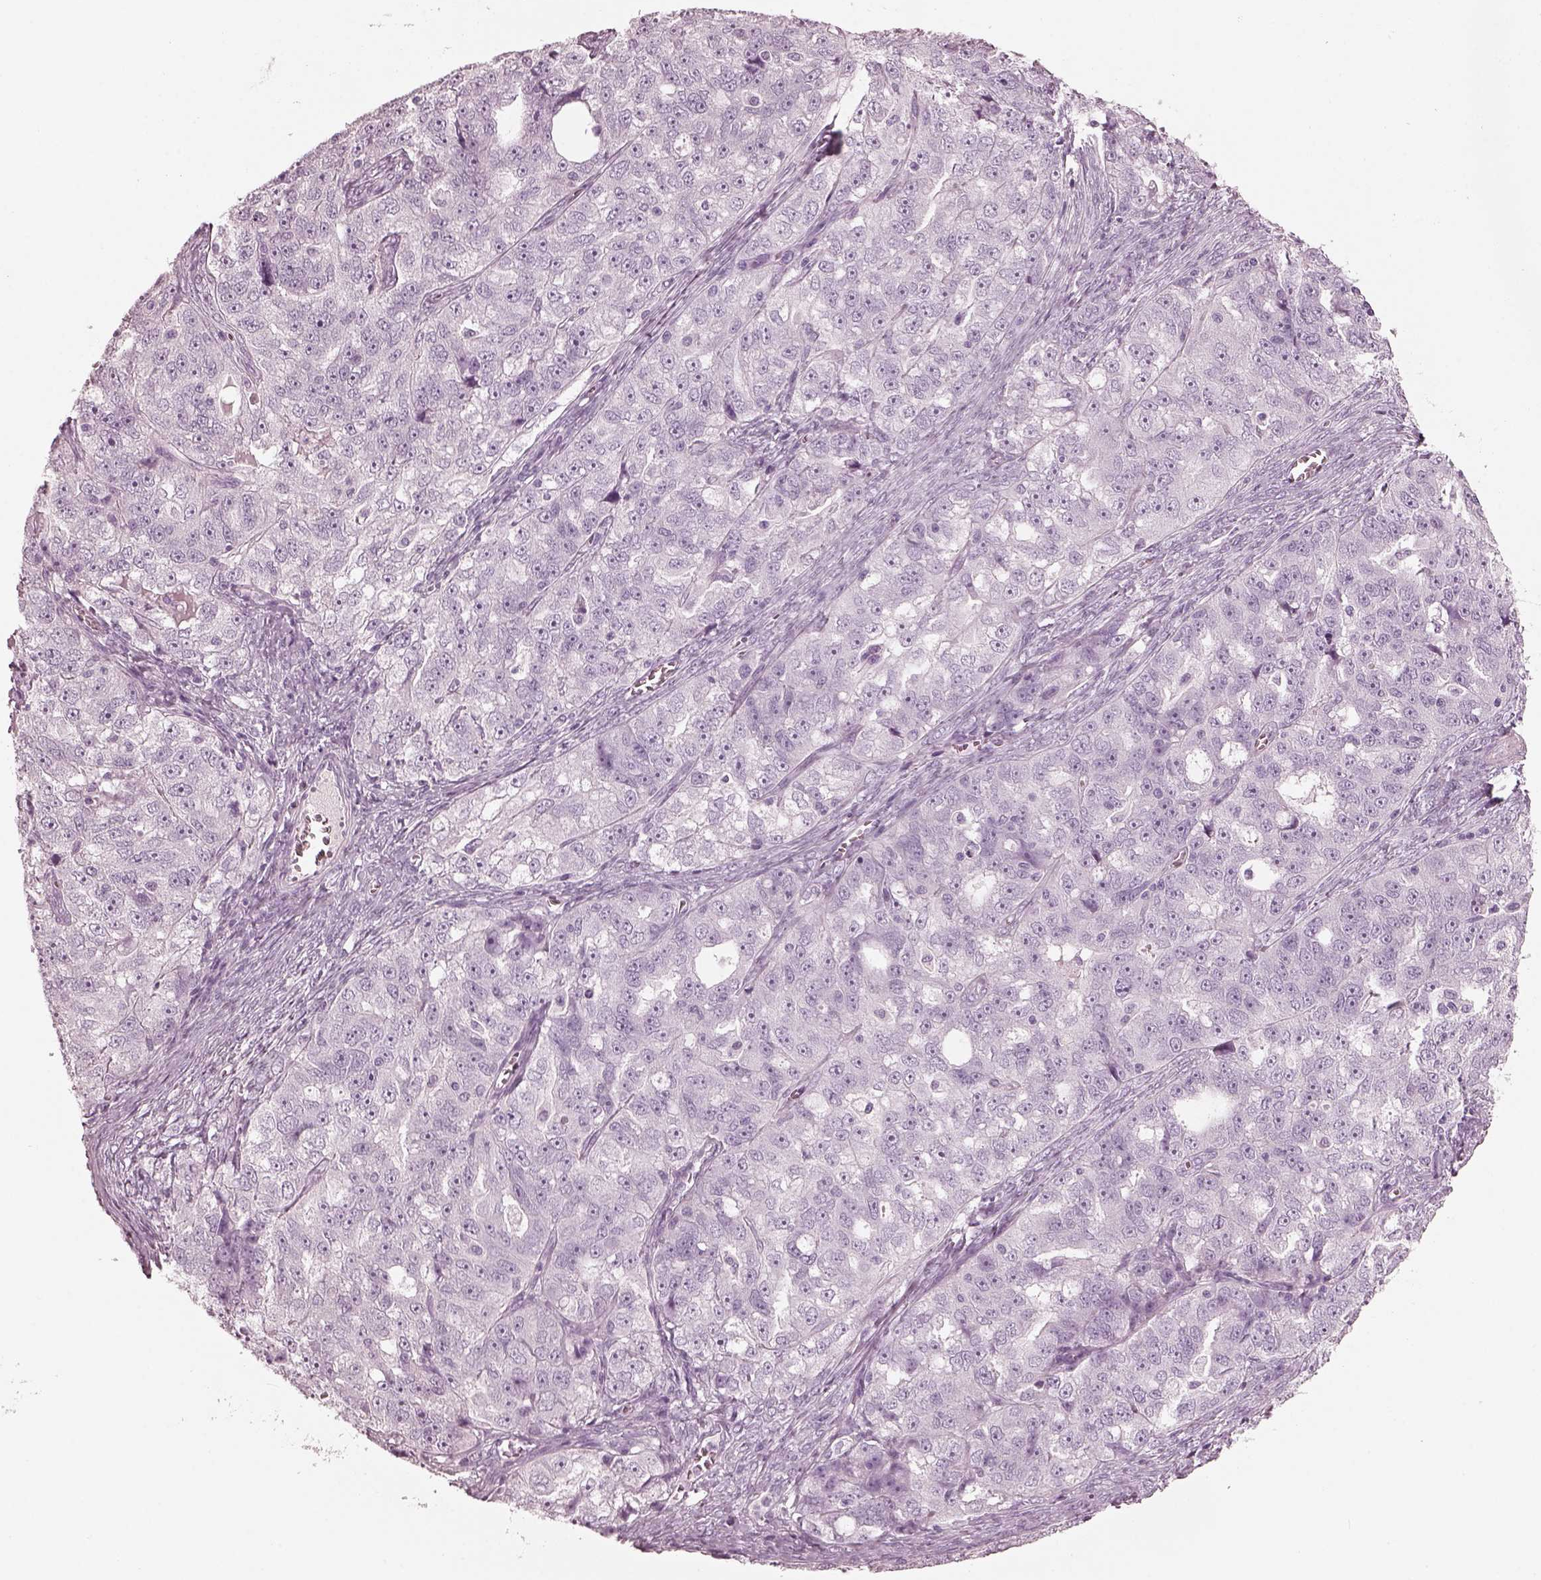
{"staining": {"intensity": "negative", "quantity": "none", "location": "none"}, "tissue": "ovarian cancer", "cell_type": "Tumor cells", "image_type": "cancer", "snomed": [{"axis": "morphology", "description": "Cystadenocarcinoma, serous, NOS"}, {"axis": "topography", "description": "Ovary"}], "caption": "Immunohistochemistry of serous cystadenocarcinoma (ovarian) reveals no staining in tumor cells.", "gene": "FABP9", "patient": {"sex": "female", "age": 51}}